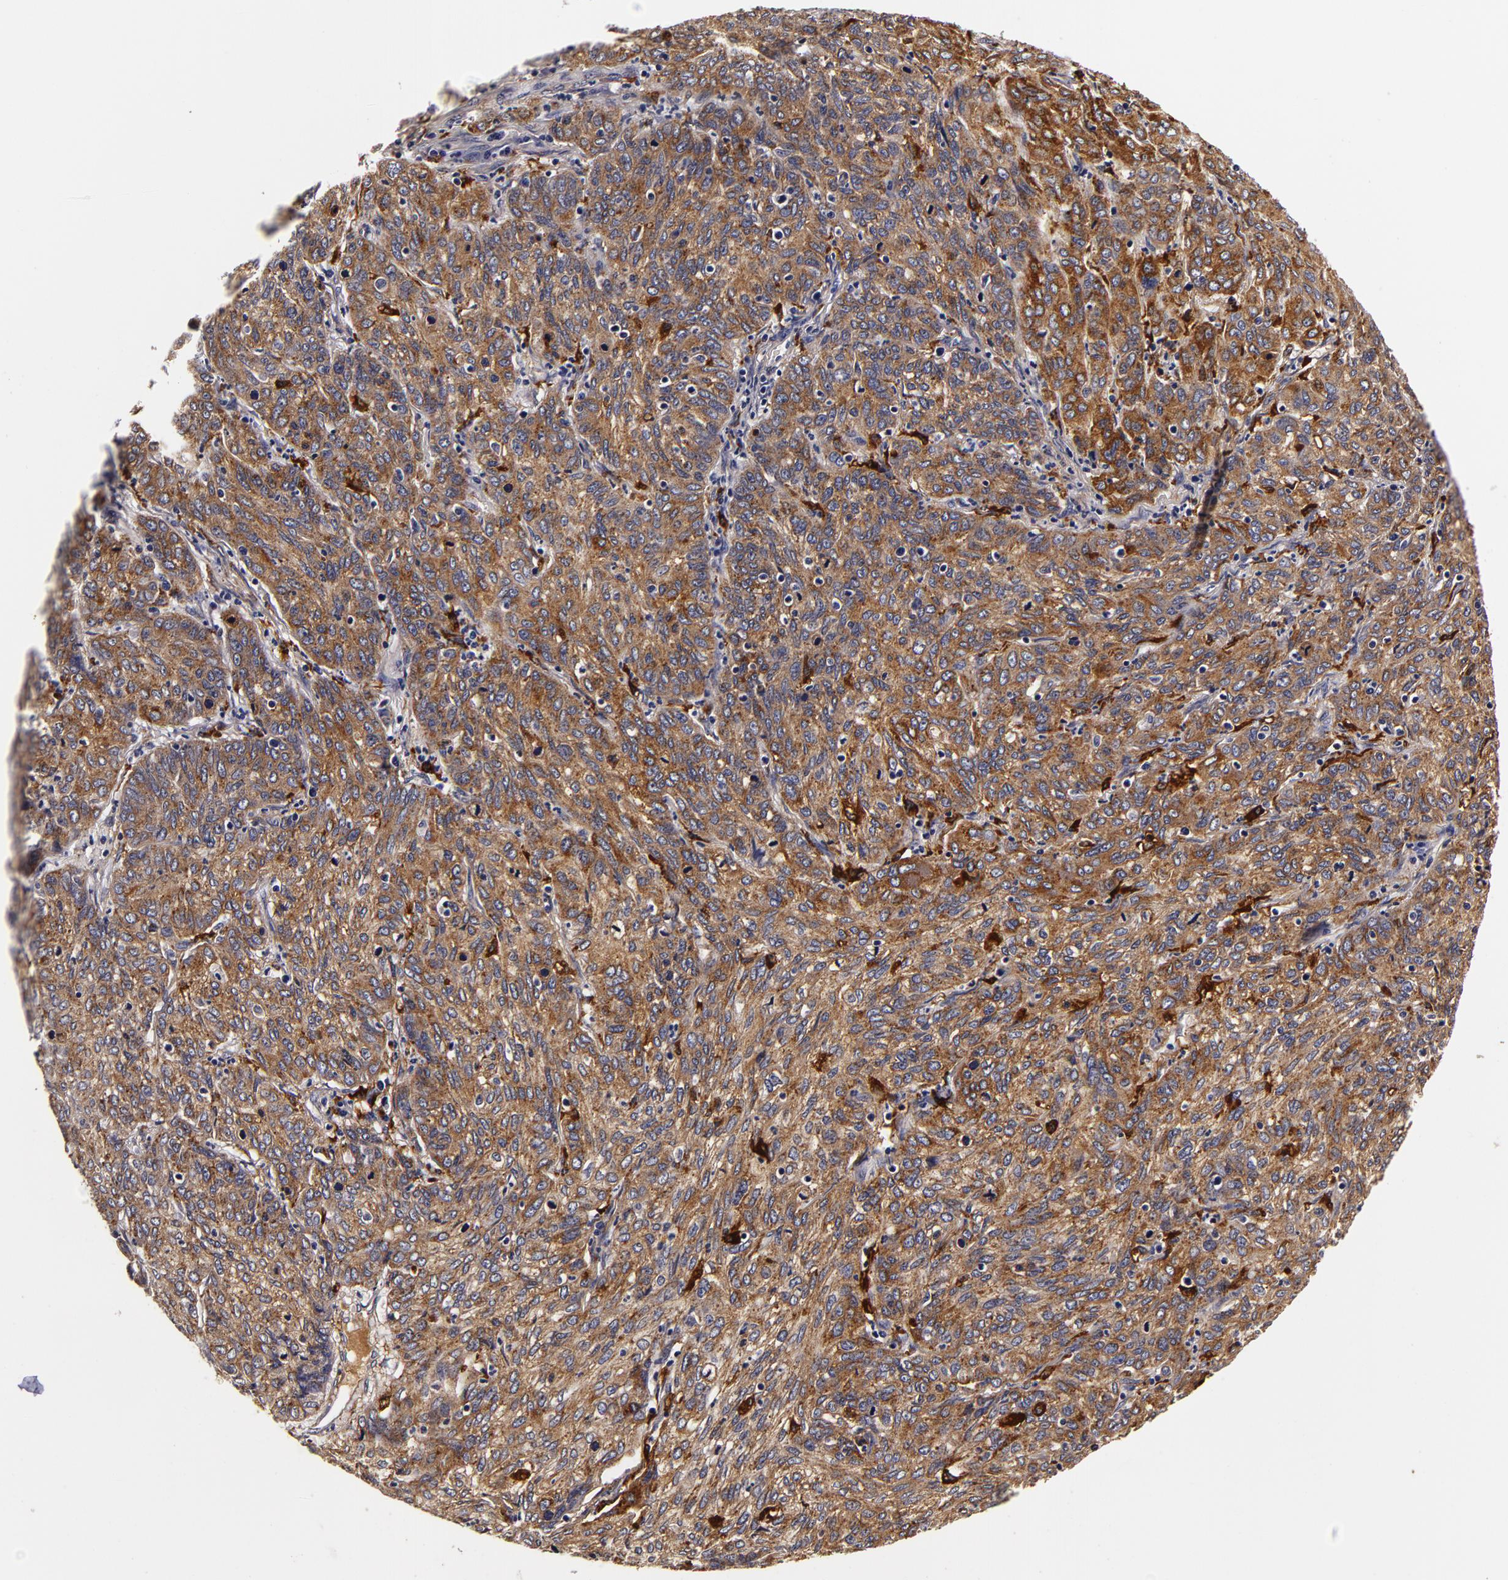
{"staining": {"intensity": "moderate", "quantity": ">75%", "location": "cytoplasmic/membranous"}, "tissue": "cervical cancer", "cell_type": "Tumor cells", "image_type": "cancer", "snomed": [{"axis": "morphology", "description": "Squamous cell carcinoma, NOS"}, {"axis": "topography", "description": "Cervix"}], "caption": "DAB immunohistochemical staining of human cervical cancer exhibits moderate cytoplasmic/membranous protein expression in approximately >75% of tumor cells.", "gene": "LGALS3BP", "patient": {"sex": "female", "age": 38}}